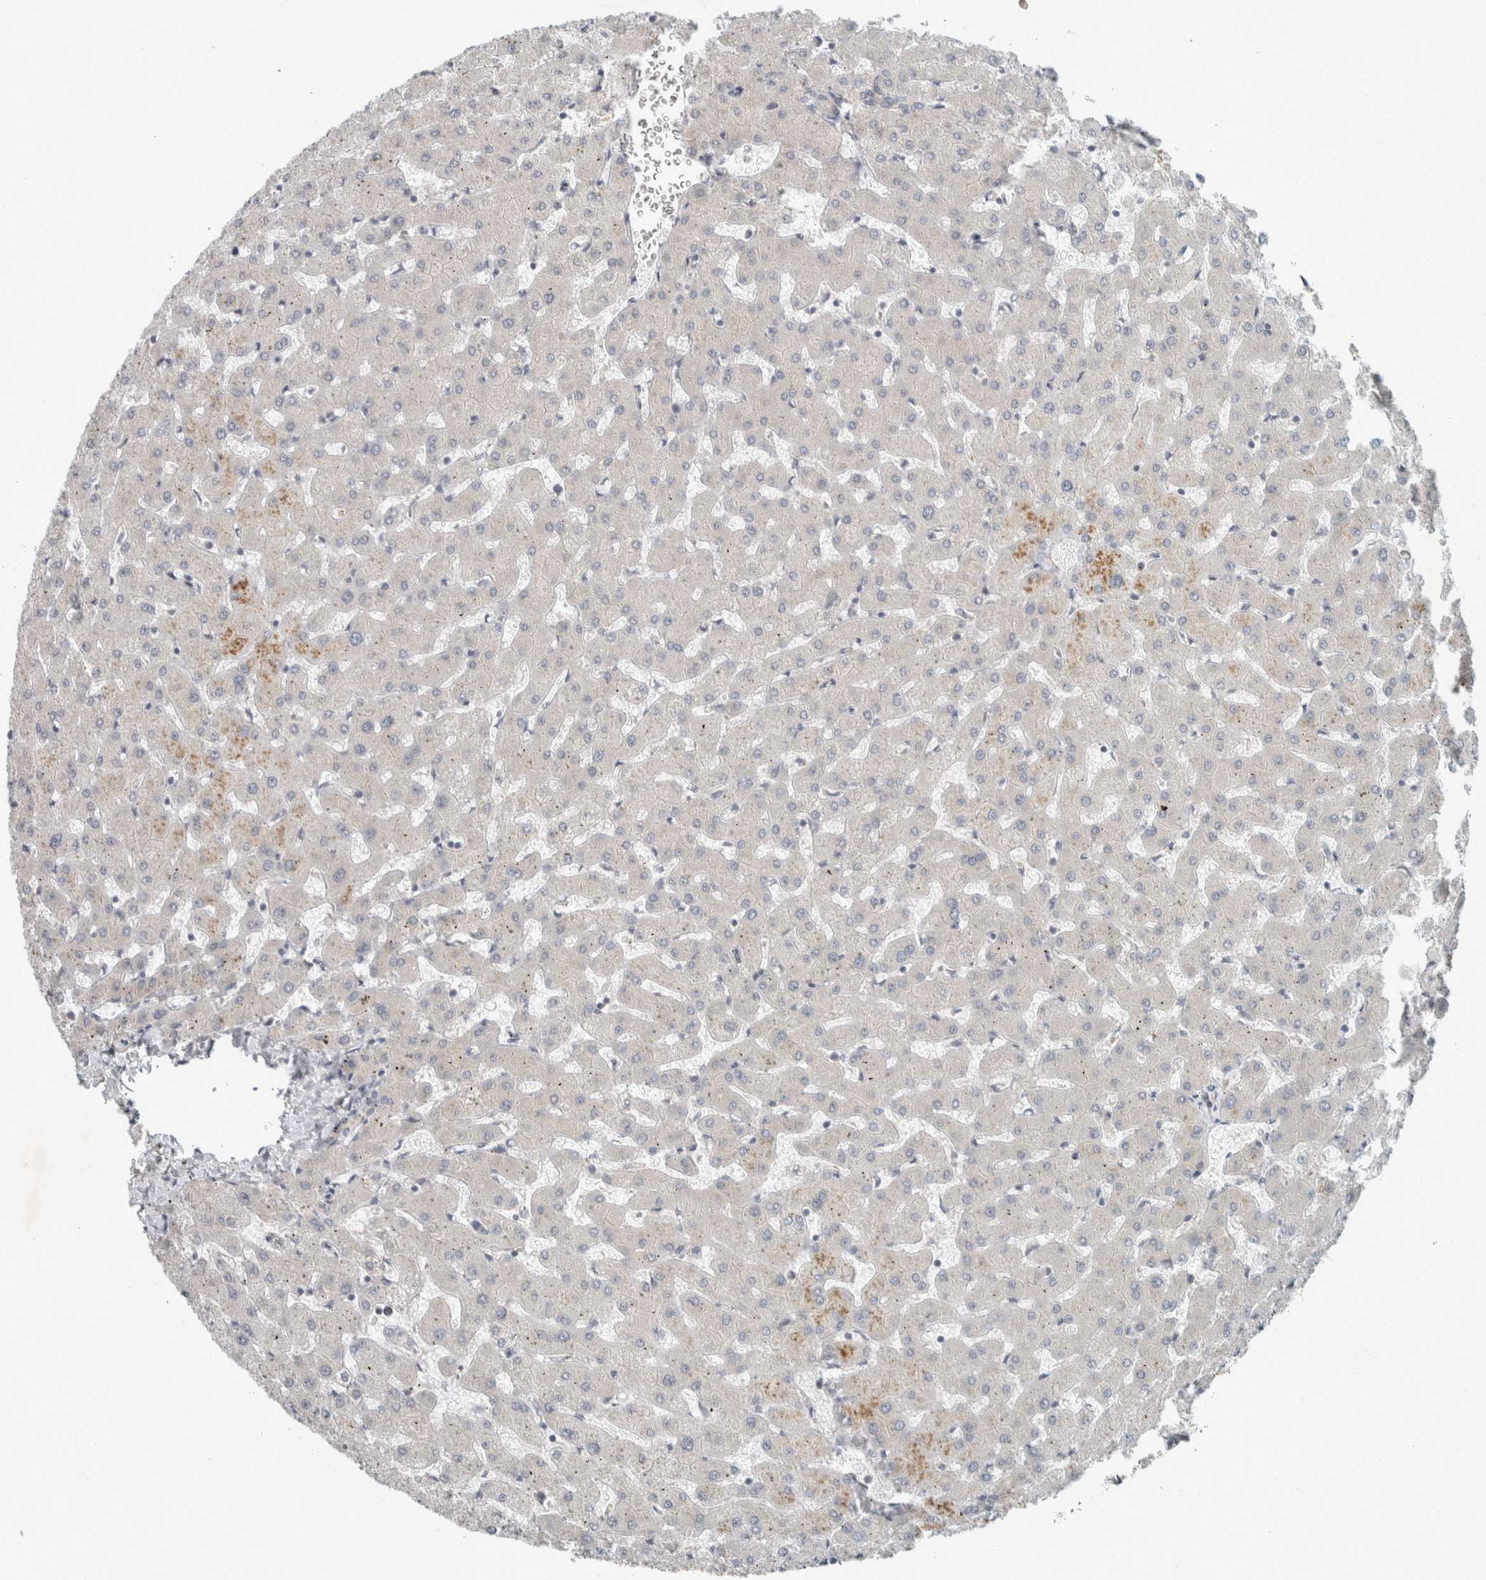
{"staining": {"intensity": "negative", "quantity": "none", "location": "none"}, "tissue": "liver", "cell_type": "Cholangiocytes", "image_type": "normal", "snomed": [{"axis": "morphology", "description": "Normal tissue, NOS"}, {"axis": "topography", "description": "Liver"}], "caption": "Protein analysis of benign liver exhibits no significant expression in cholangiocytes. The staining is performed using DAB brown chromogen with nuclei counter-stained in using hematoxylin.", "gene": "KIF1C", "patient": {"sex": "female", "age": 63}}